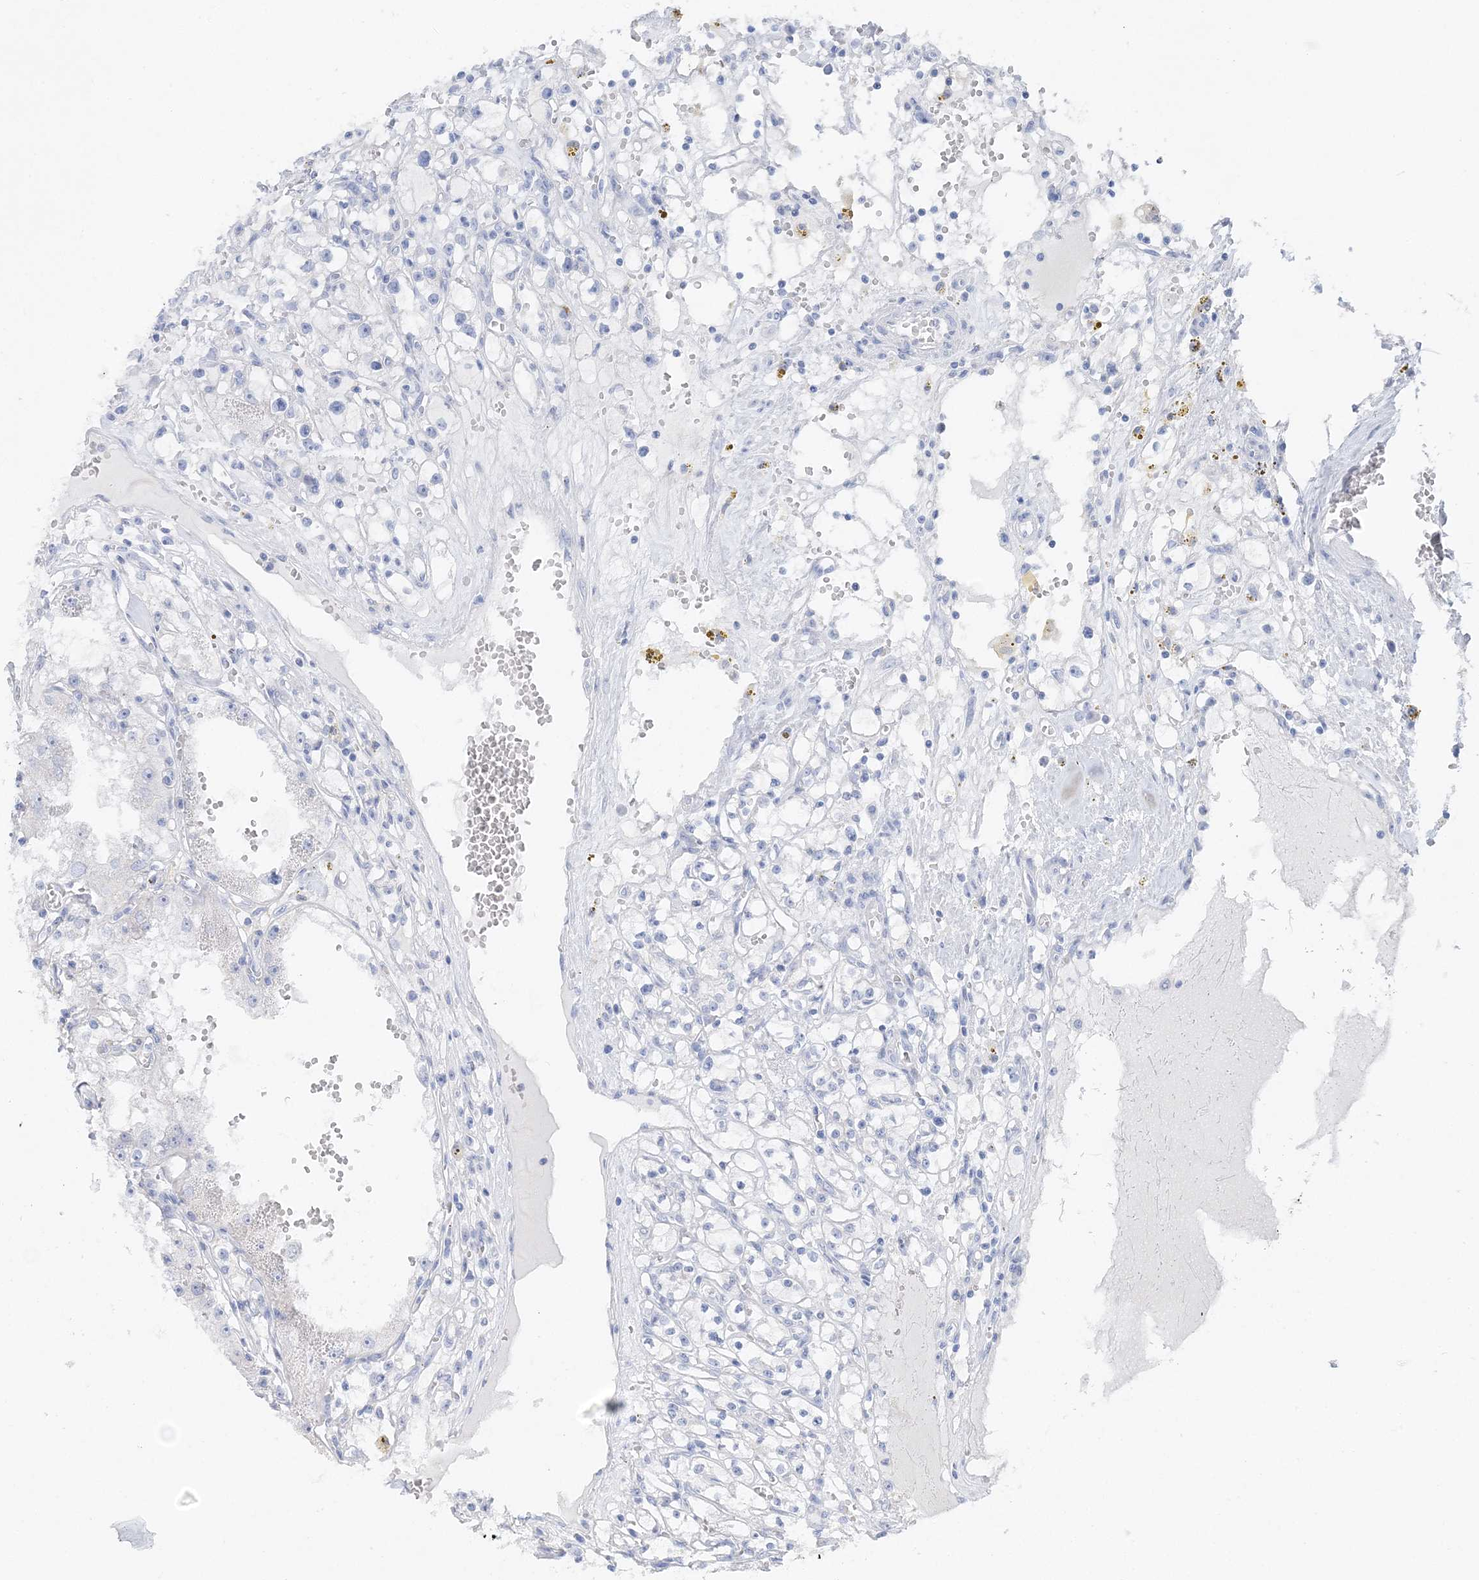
{"staining": {"intensity": "negative", "quantity": "none", "location": "none"}, "tissue": "renal cancer", "cell_type": "Tumor cells", "image_type": "cancer", "snomed": [{"axis": "morphology", "description": "Adenocarcinoma, NOS"}, {"axis": "topography", "description": "Kidney"}], "caption": "Immunohistochemistry micrograph of renal cancer (adenocarcinoma) stained for a protein (brown), which displays no expression in tumor cells. Nuclei are stained in blue.", "gene": "HMGCS1", "patient": {"sex": "male", "age": 56}}